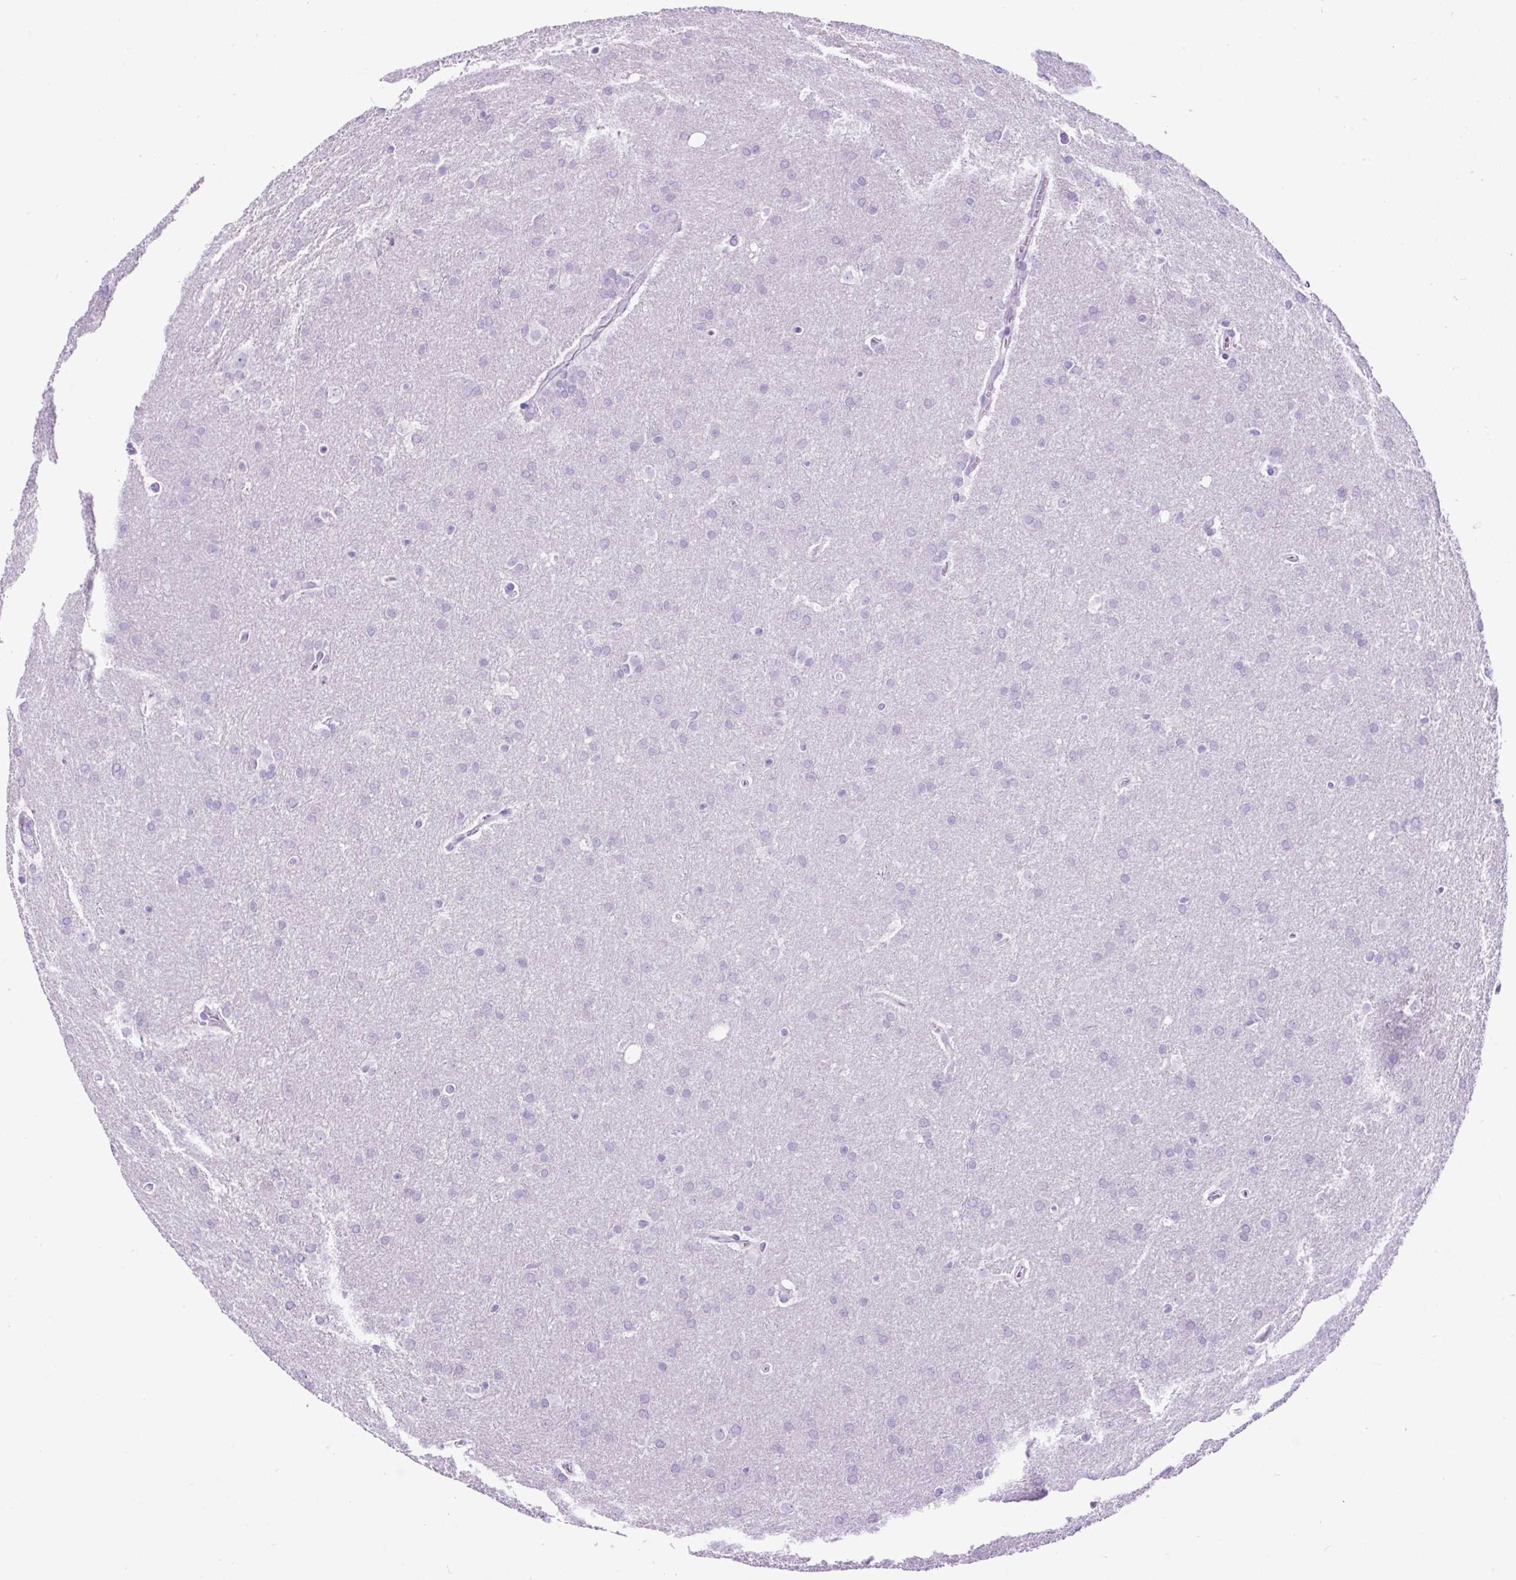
{"staining": {"intensity": "negative", "quantity": "none", "location": "none"}, "tissue": "glioma", "cell_type": "Tumor cells", "image_type": "cancer", "snomed": [{"axis": "morphology", "description": "Glioma, malignant, Low grade"}, {"axis": "topography", "description": "Brain"}], "caption": "The histopathology image exhibits no significant staining in tumor cells of malignant low-grade glioma.", "gene": "PDIA2", "patient": {"sex": "female", "age": 32}}